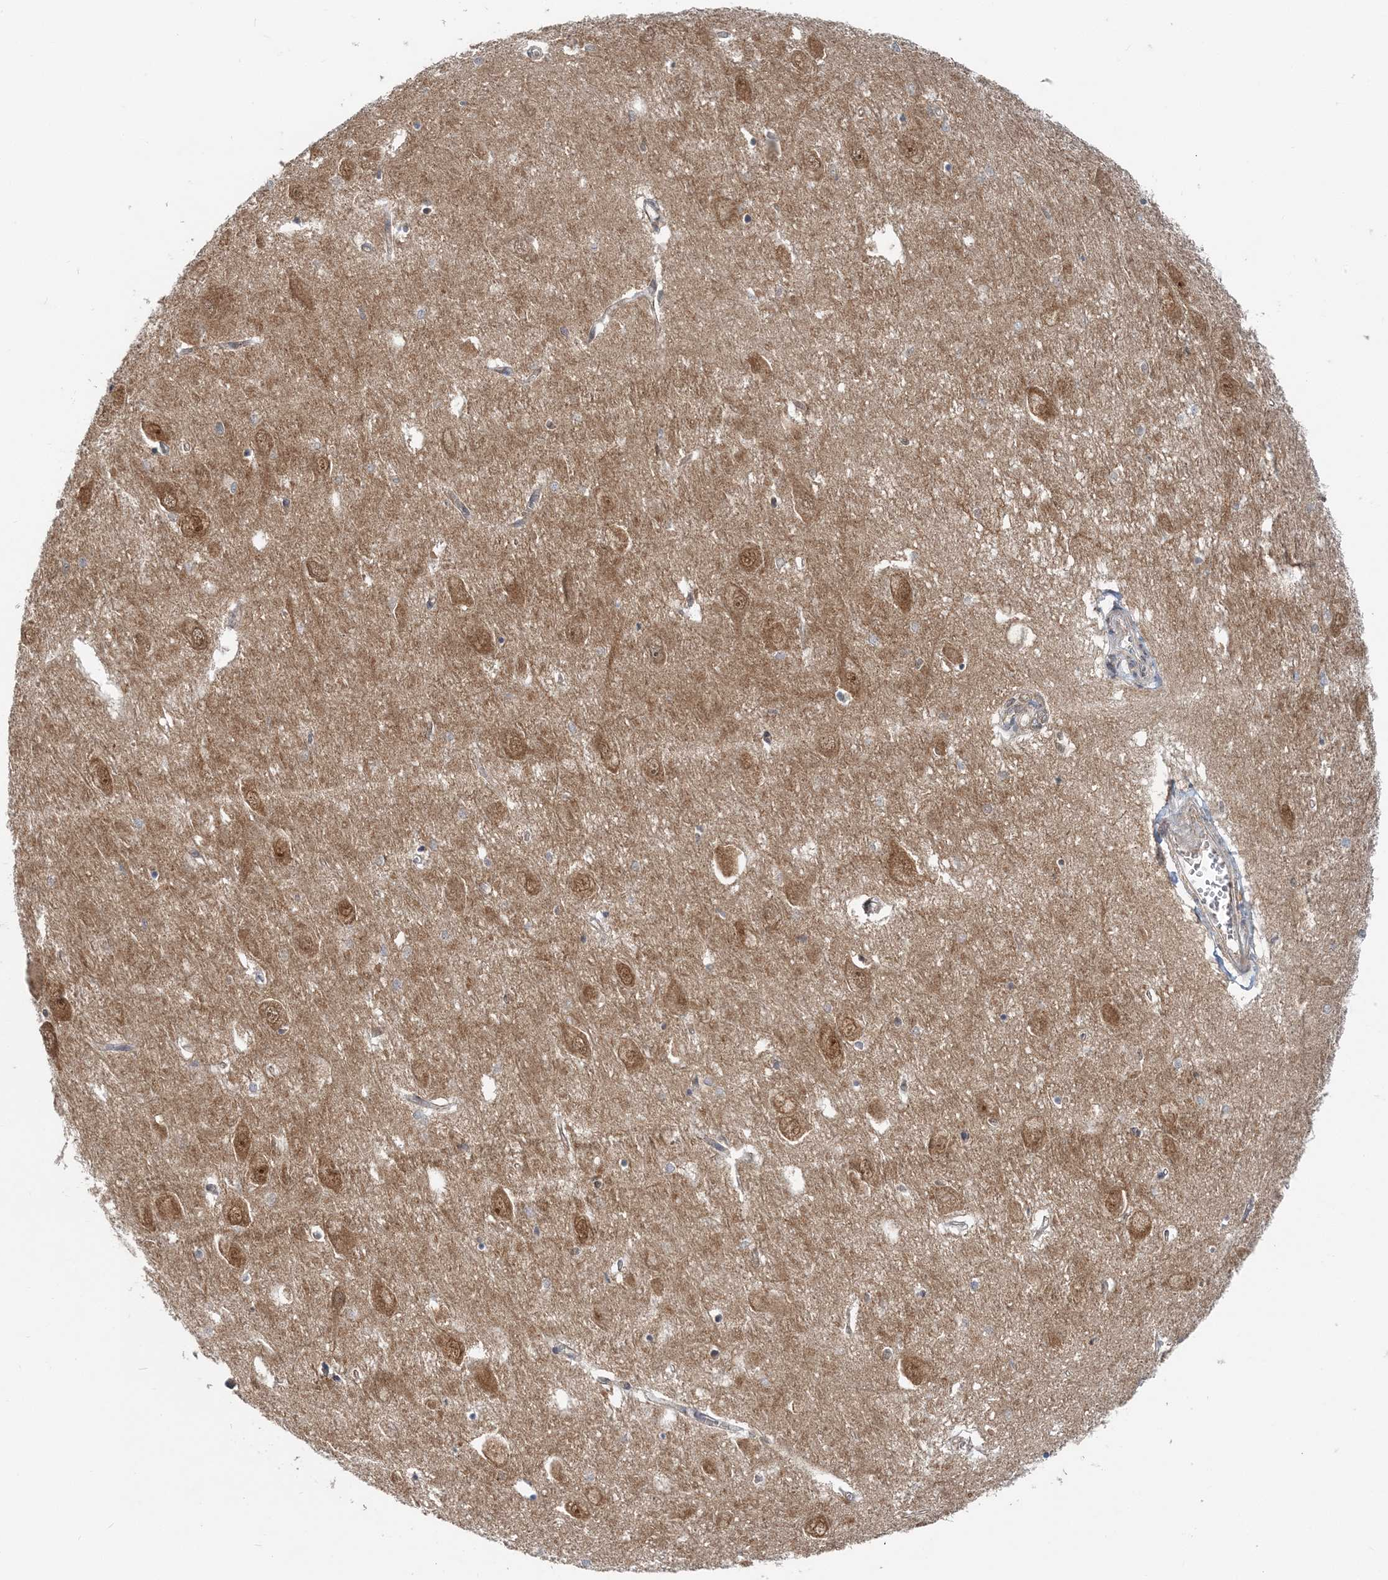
{"staining": {"intensity": "weak", "quantity": "<25%", "location": "cytoplasmic/membranous"}, "tissue": "hippocampus", "cell_type": "Glial cells", "image_type": "normal", "snomed": [{"axis": "morphology", "description": "Normal tissue, NOS"}, {"axis": "topography", "description": "Hippocampus"}], "caption": "A micrograph of hippocampus stained for a protein displays no brown staining in glial cells. (DAB immunohistochemistry (IHC), high magnification).", "gene": "MOB4", "patient": {"sex": "female", "age": 64}}